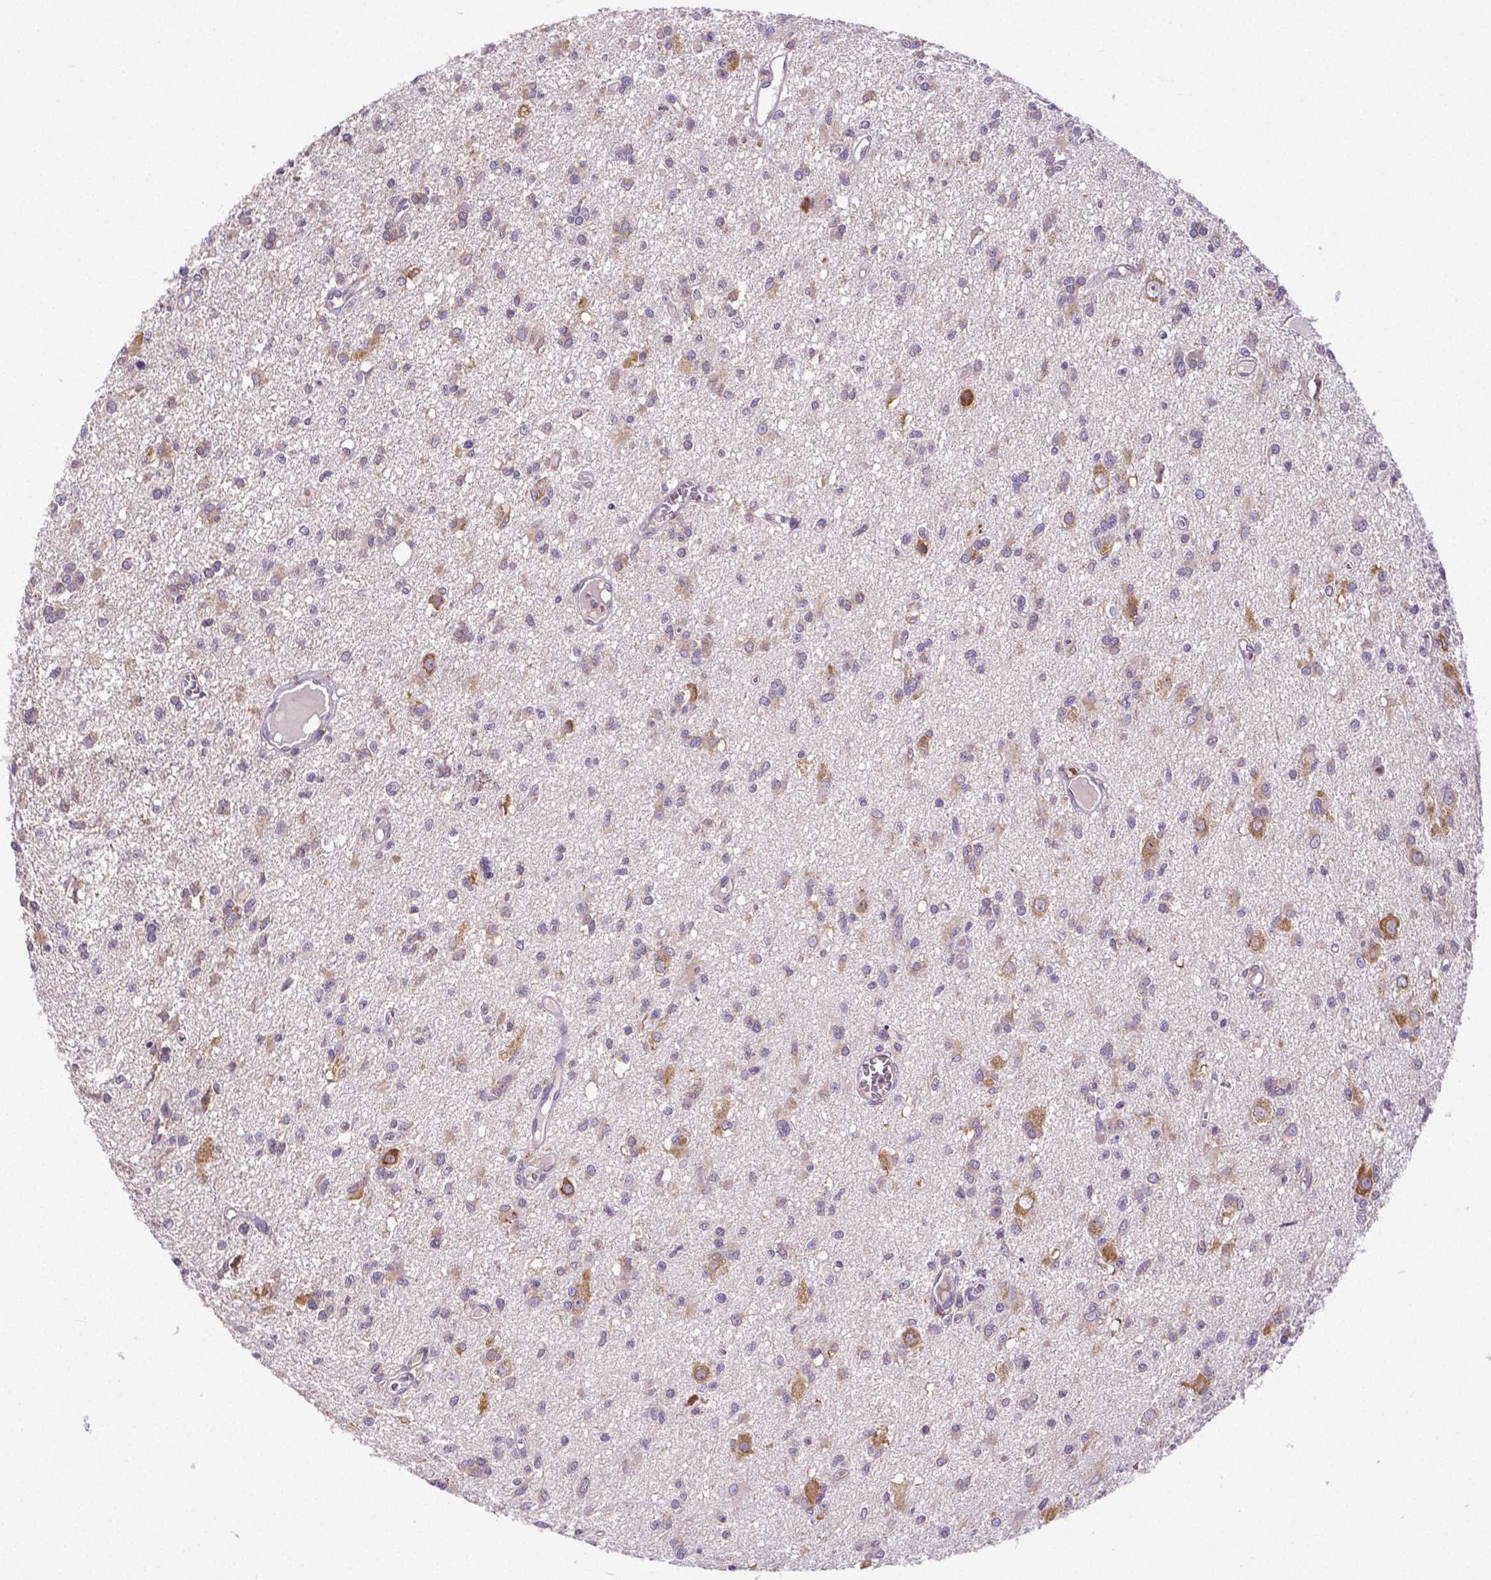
{"staining": {"intensity": "strong", "quantity": "<25%", "location": "cytoplasmic/membranous"}, "tissue": "glioma", "cell_type": "Tumor cells", "image_type": "cancer", "snomed": [{"axis": "morphology", "description": "Glioma, malignant, Low grade"}, {"axis": "topography", "description": "Brain"}], "caption": "Protein analysis of low-grade glioma (malignant) tissue exhibits strong cytoplasmic/membranous positivity in approximately <25% of tumor cells.", "gene": "DICER1", "patient": {"sex": "male", "age": 64}}